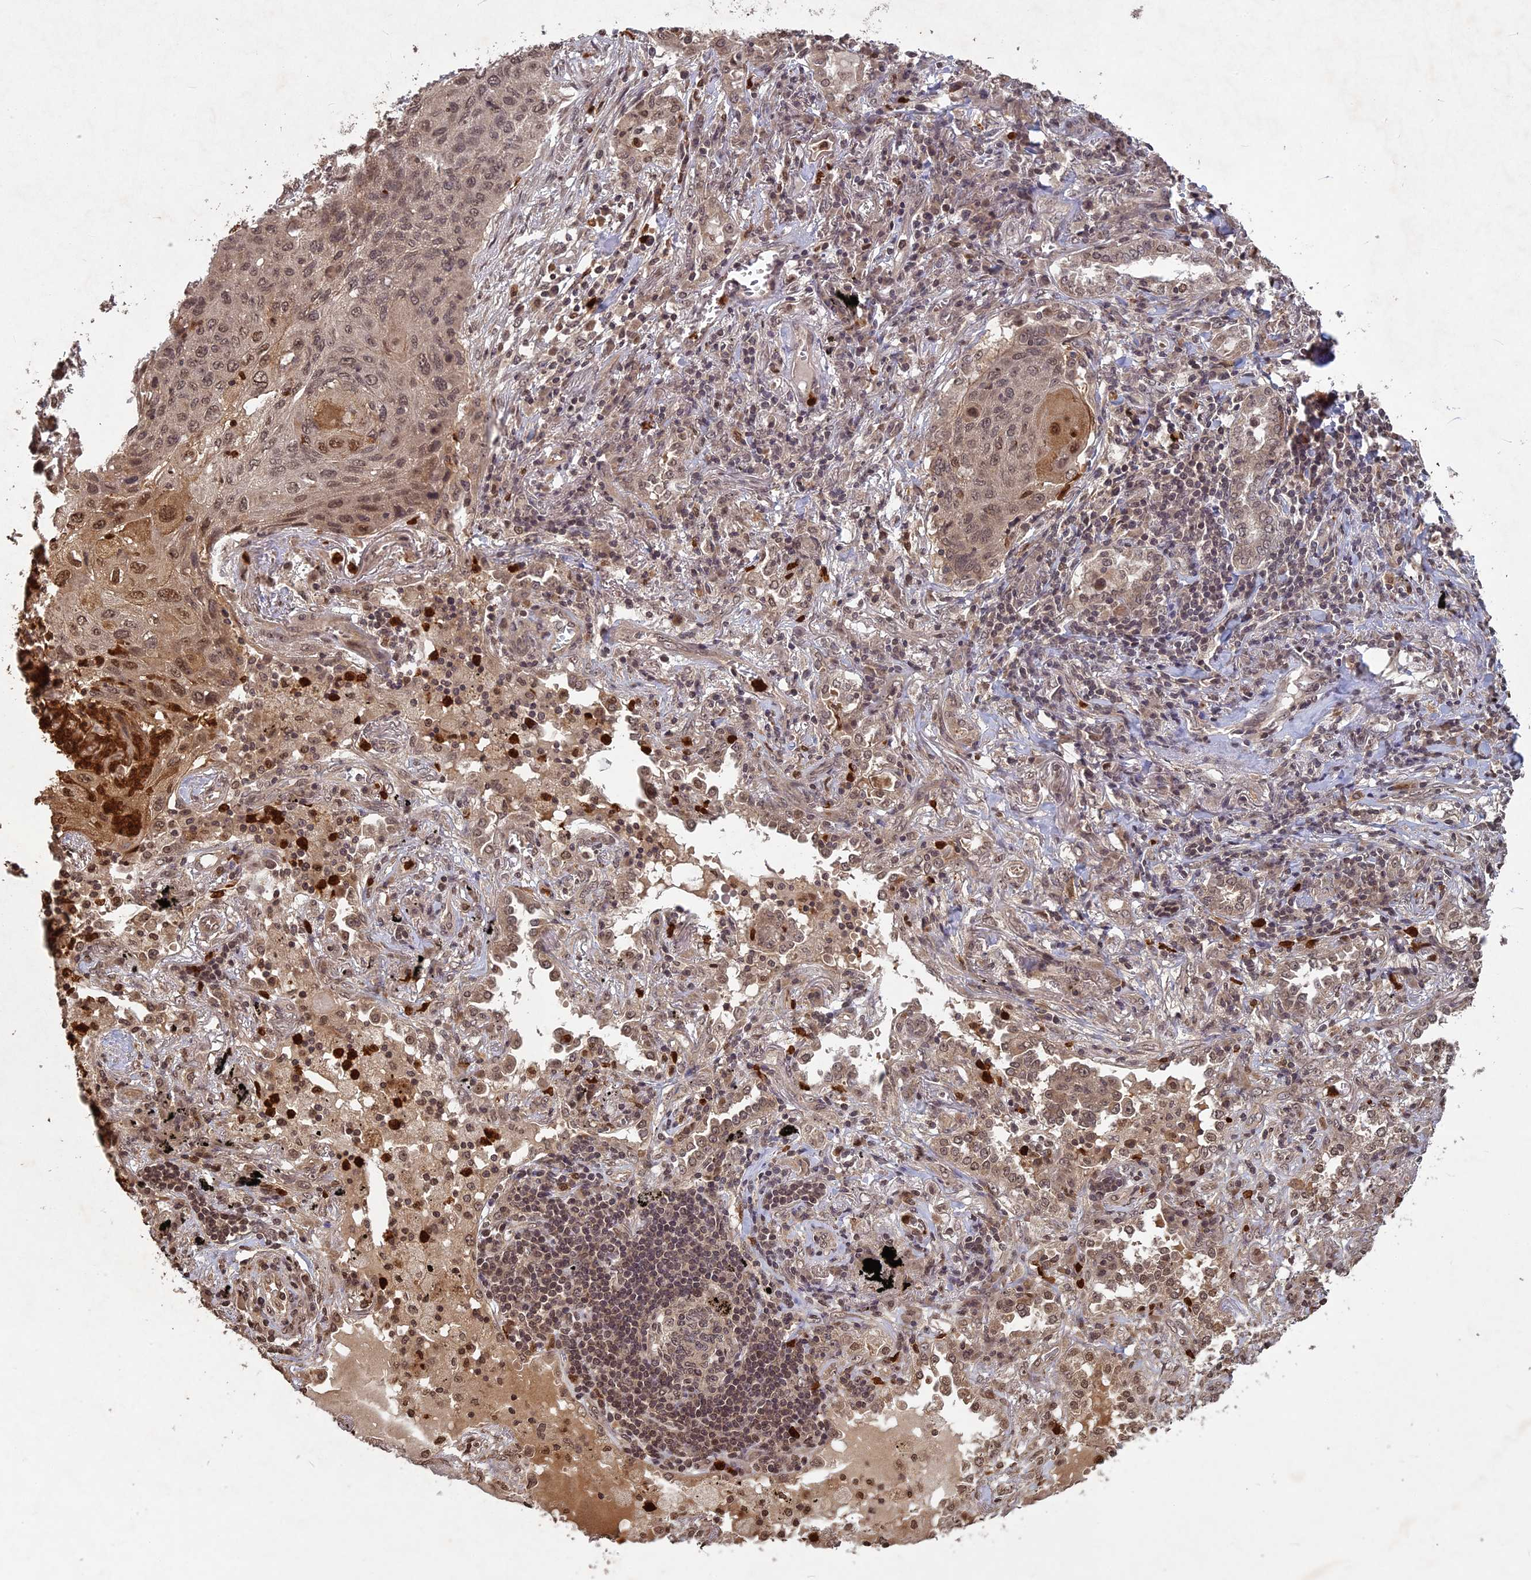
{"staining": {"intensity": "moderate", "quantity": ">75%", "location": "nuclear"}, "tissue": "lung cancer", "cell_type": "Tumor cells", "image_type": "cancer", "snomed": [{"axis": "morphology", "description": "Squamous cell carcinoma, NOS"}, {"axis": "topography", "description": "Lung"}], "caption": "High-power microscopy captured an immunohistochemistry micrograph of lung squamous cell carcinoma, revealing moderate nuclear positivity in about >75% of tumor cells. The protein is shown in brown color, while the nuclei are stained blue.", "gene": "SRMS", "patient": {"sex": "female", "age": 63}}